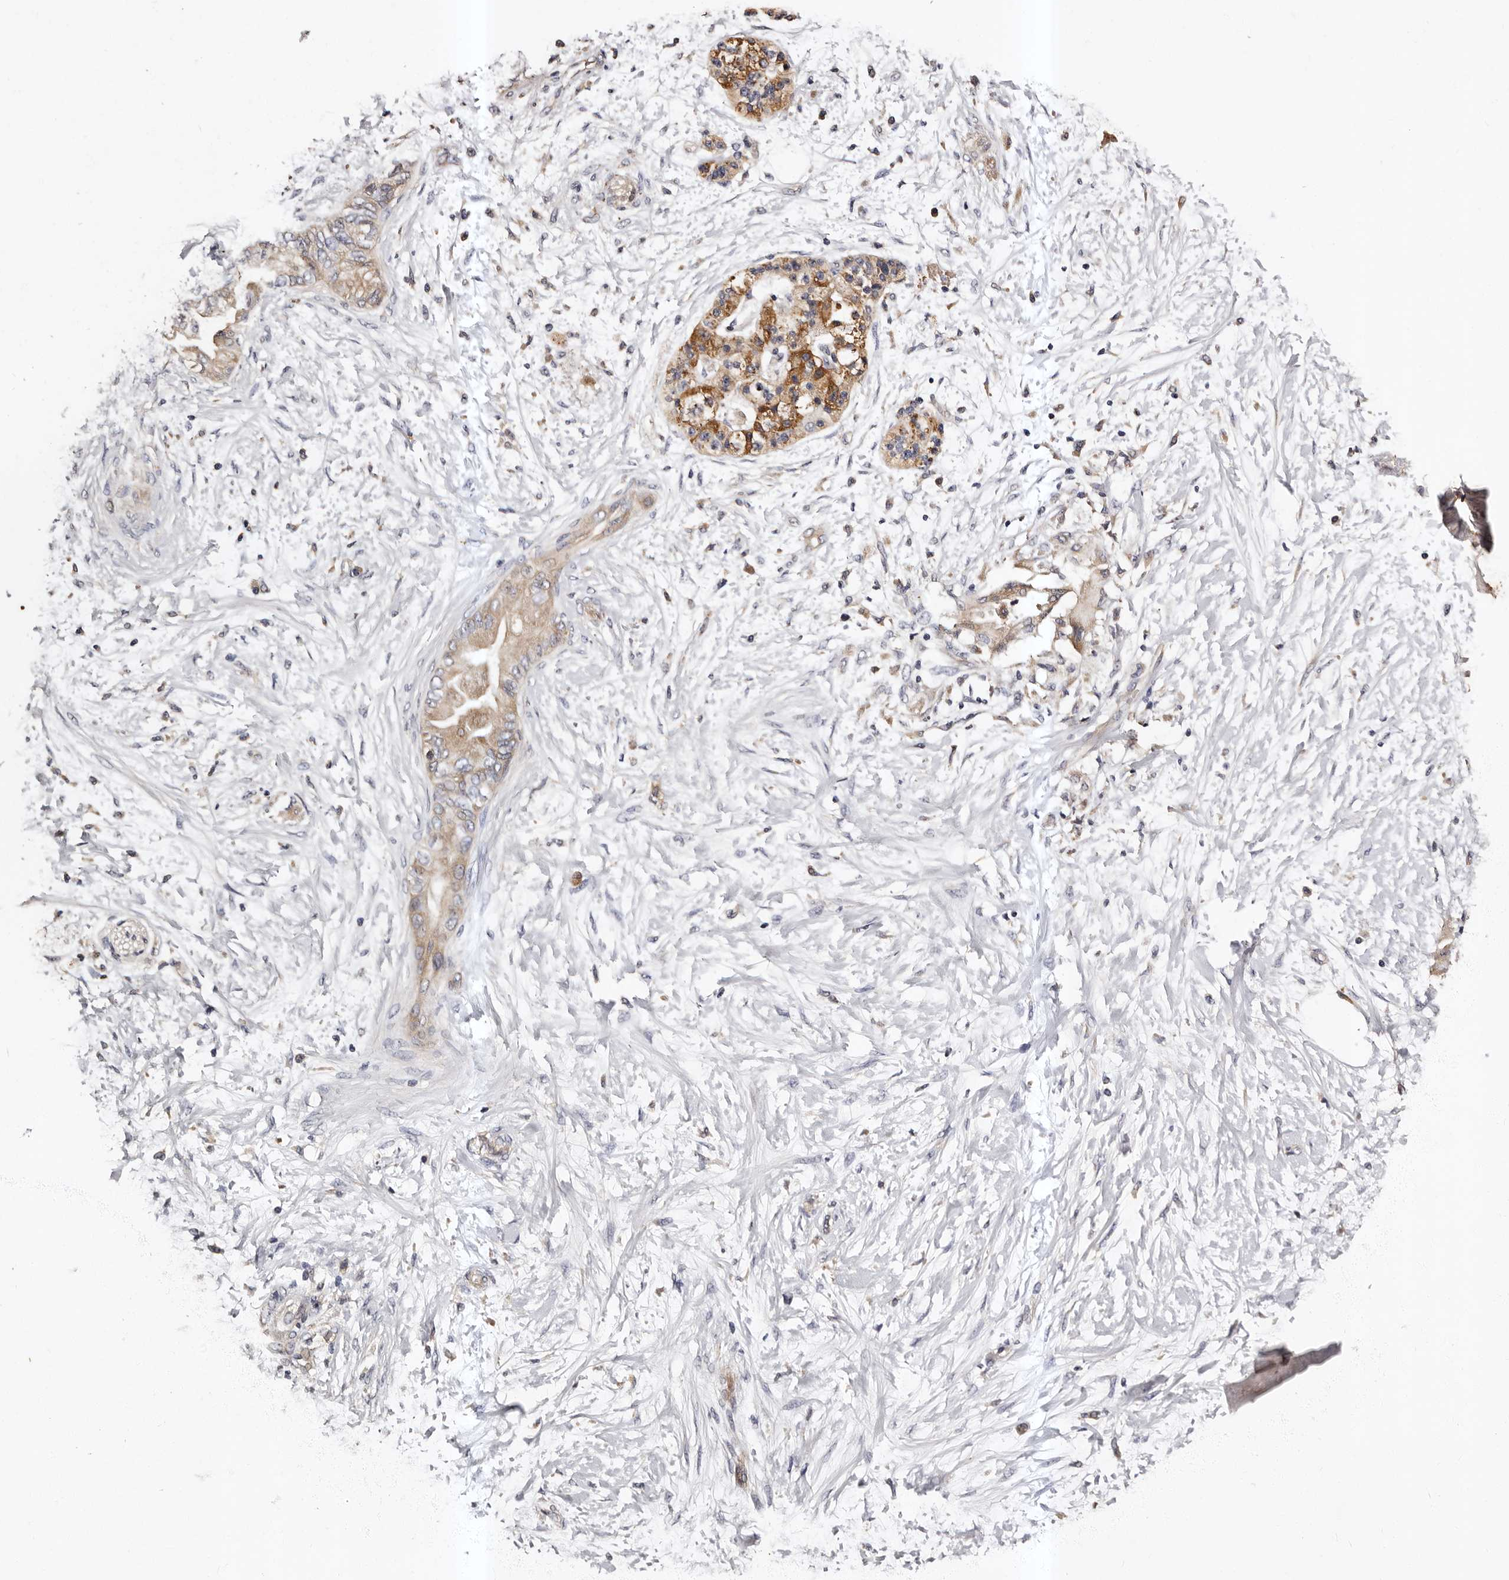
{"staining": {"intensity": "moderate", "quantity": "25%-75%", "location": "cytoplasmic/membranous,nuclear"}, "tissue": "soft tissue", "cell_type": "Chondrocytes", "image_type": "normal", "snomed": [{"axis": "morphology", "description": "Normal tissue, NOS"}, {"axis": "morphology", "description": "Adenocarcinoma, NOS"}, {"axis": "topography", "description": "Duodenum"}, {"axis": "topography", "description": "Peripheral nerve tissue"}], "caption": "Chondrocytes demonstrate moderate cytoplasmic/membranous,nuclear staining in about 25%-75% of cells in normal soft tissue.", "gene": "ADCK5", "patient": {"sex": "female", "age": 60}}